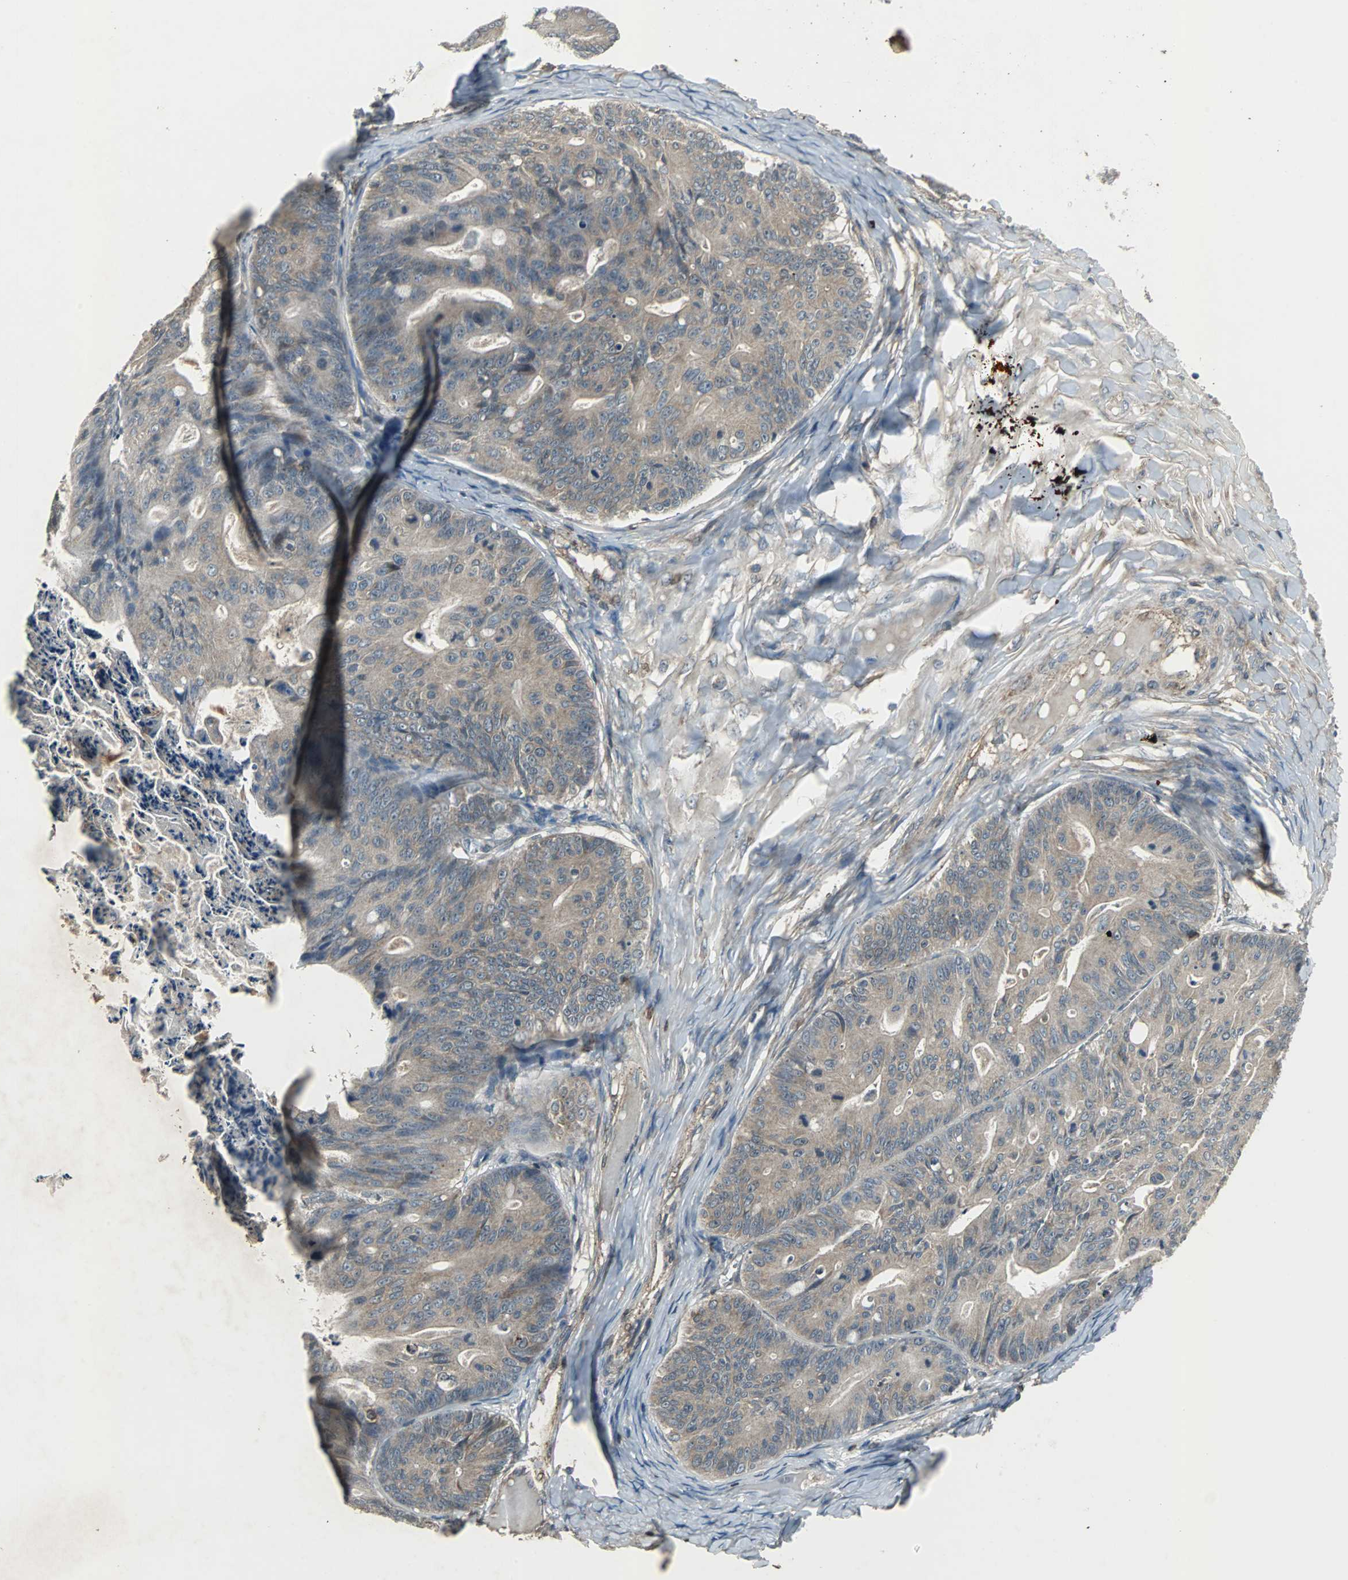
{"staining": {"intensity": "weak", "quantity": ">75%", "location": "cytoplasmic/membranous"}, "tissue": "ovarian cancer", "cell_type": "Tumor cells", "image_type": "cancer", "snomed": [{"axis": "morphology", "description": "Cystadenocarcinoma, mucinous, NOS"}, {"axis": "topography", "description": "Ovary"}], "caption": "Ovarian cancer stained for a protein (brown) shows weak cytoplasmic/membranous positive positivity in approximately >75% of tumor cells.", "gene": "SOS1", "patient": {"sex": "female", "age": 36}}